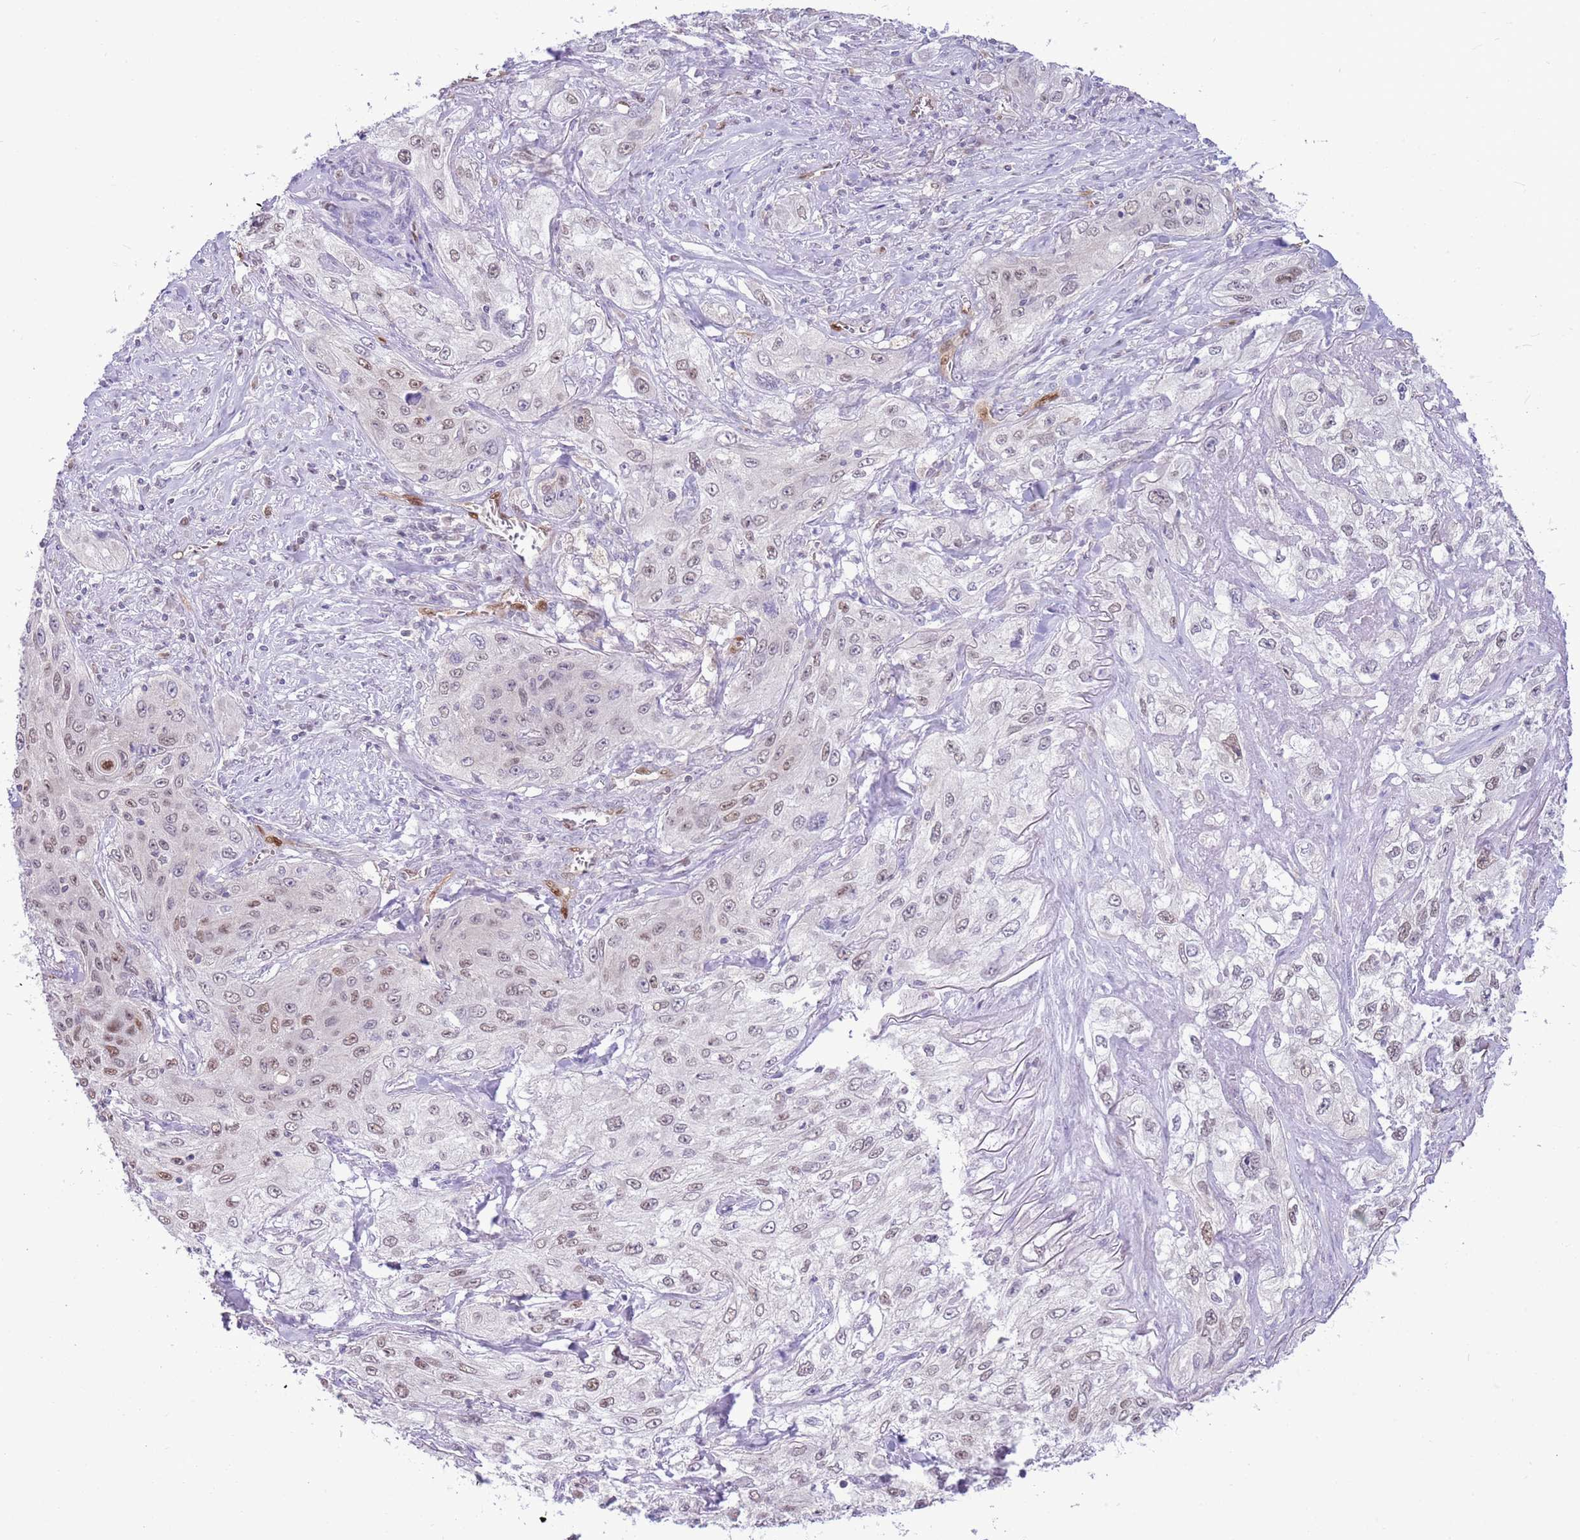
{"staining": {"intensity": "weak", "quantity": ">75%", "location": "nuclear"}, "tissue": "lung cancer", "cell_type": "Tumor cells", "image_type": "cancer", "snomed": [{"axis": "morphology", "description": "Squamous cell carcinoma, NOS"}, {"axis": "topography", "description": "Lung"}], "caption": "Lung cancer (squamous cell carcinoma) tissue displays weak nuclear positivity in approximately >75% of tumor cells", "gene": "DDI2", "patient": {"sex": "female", "age": 69}}